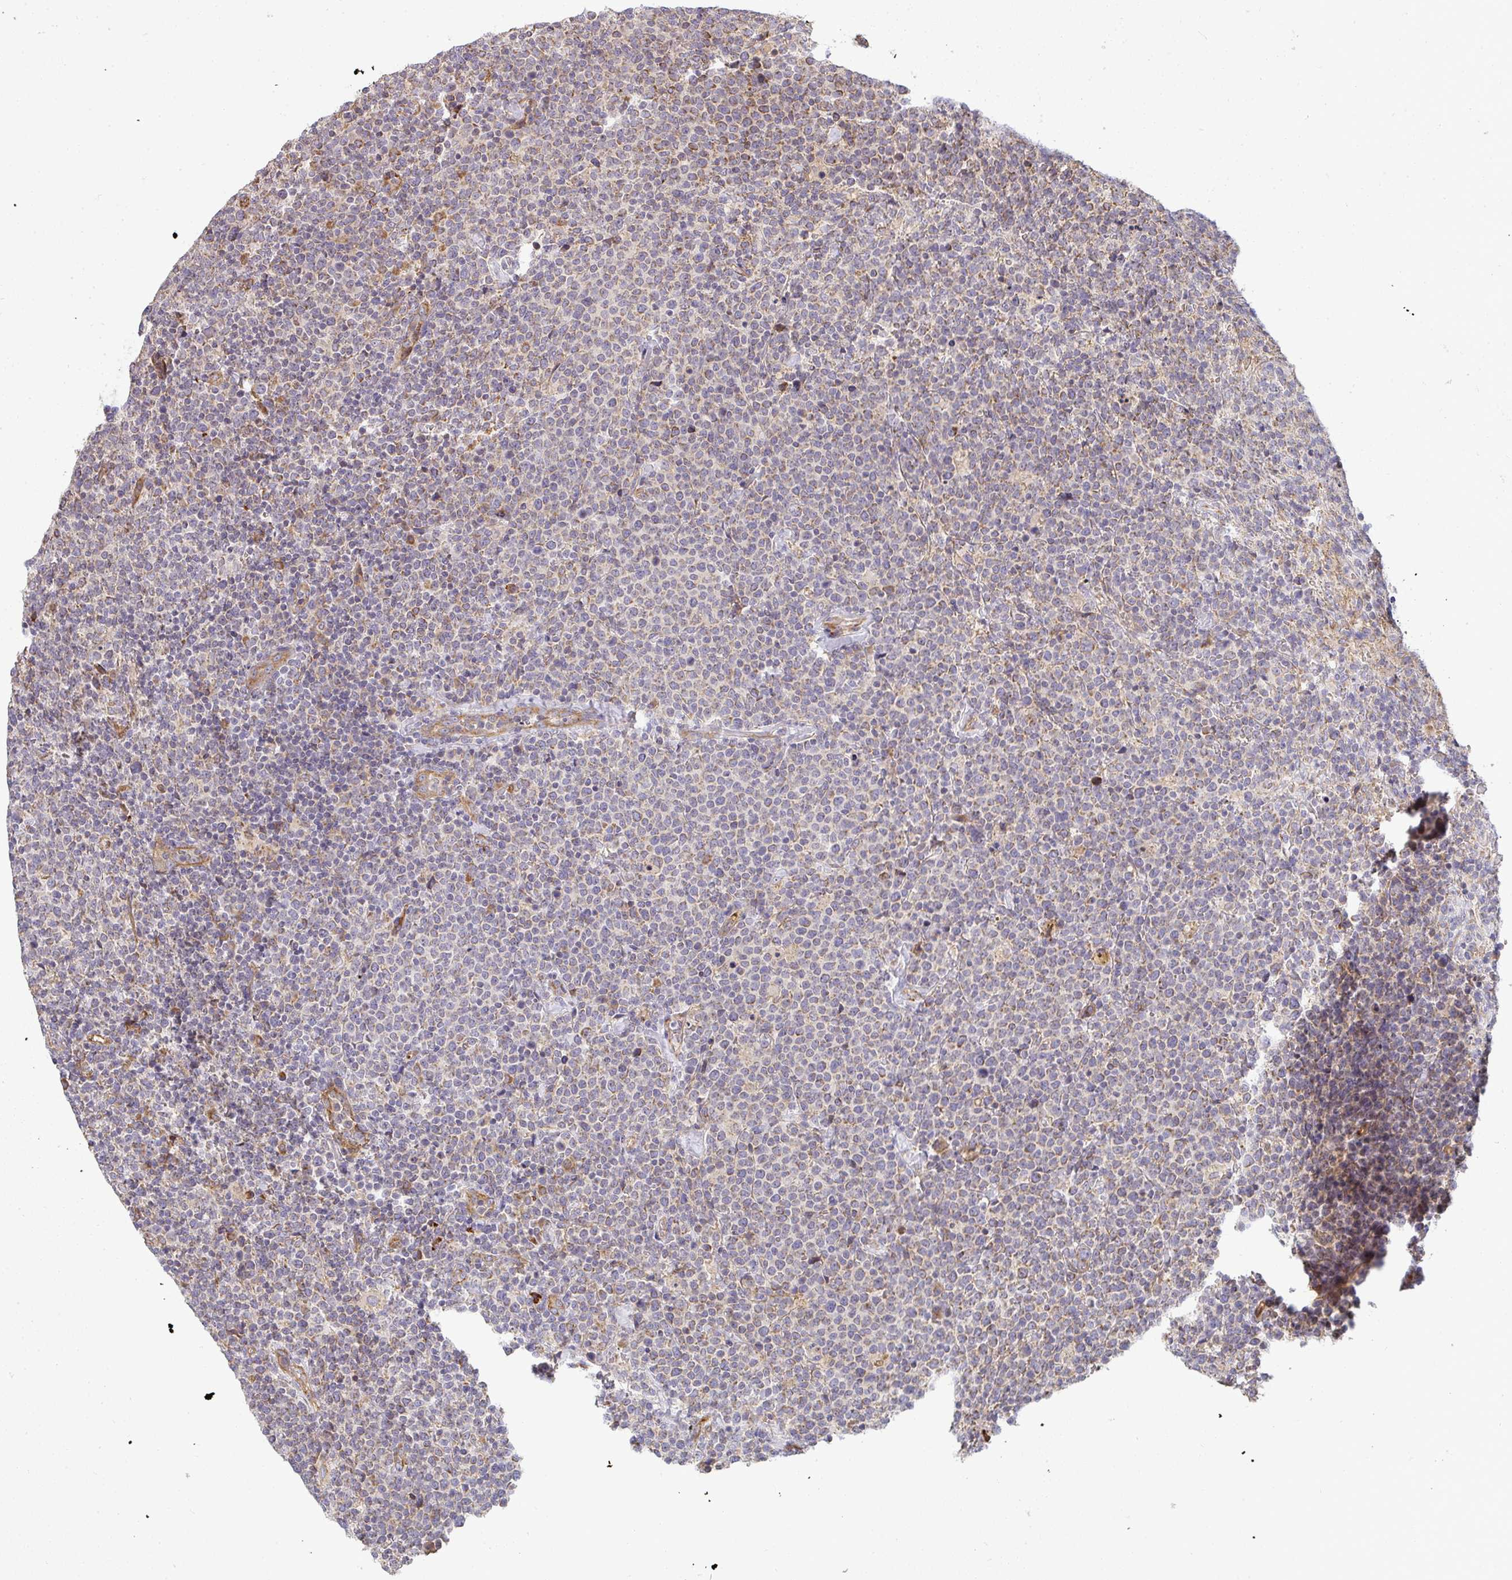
{"staining": {"intensity": "negative", "quantity": "none", "location": "none"}, "tissue": "lymphoma", "cell_type": "Tumor cells", "image_type": "cancer", "snomed": [{"axis": "morphology", "description": "Malignant lymphoma, non-Hodgkin's type, High grade"}, {"axis": "topography", "description": "Lymph node"}], "caption": "A micrograph of high-grade malignant lymphoma, non-Hodgkin's type stained for a protein exhibits no brown staining in tumor cells.", "gene": "B4GALT6", "patient": {"sex": "male", "age": 61}}